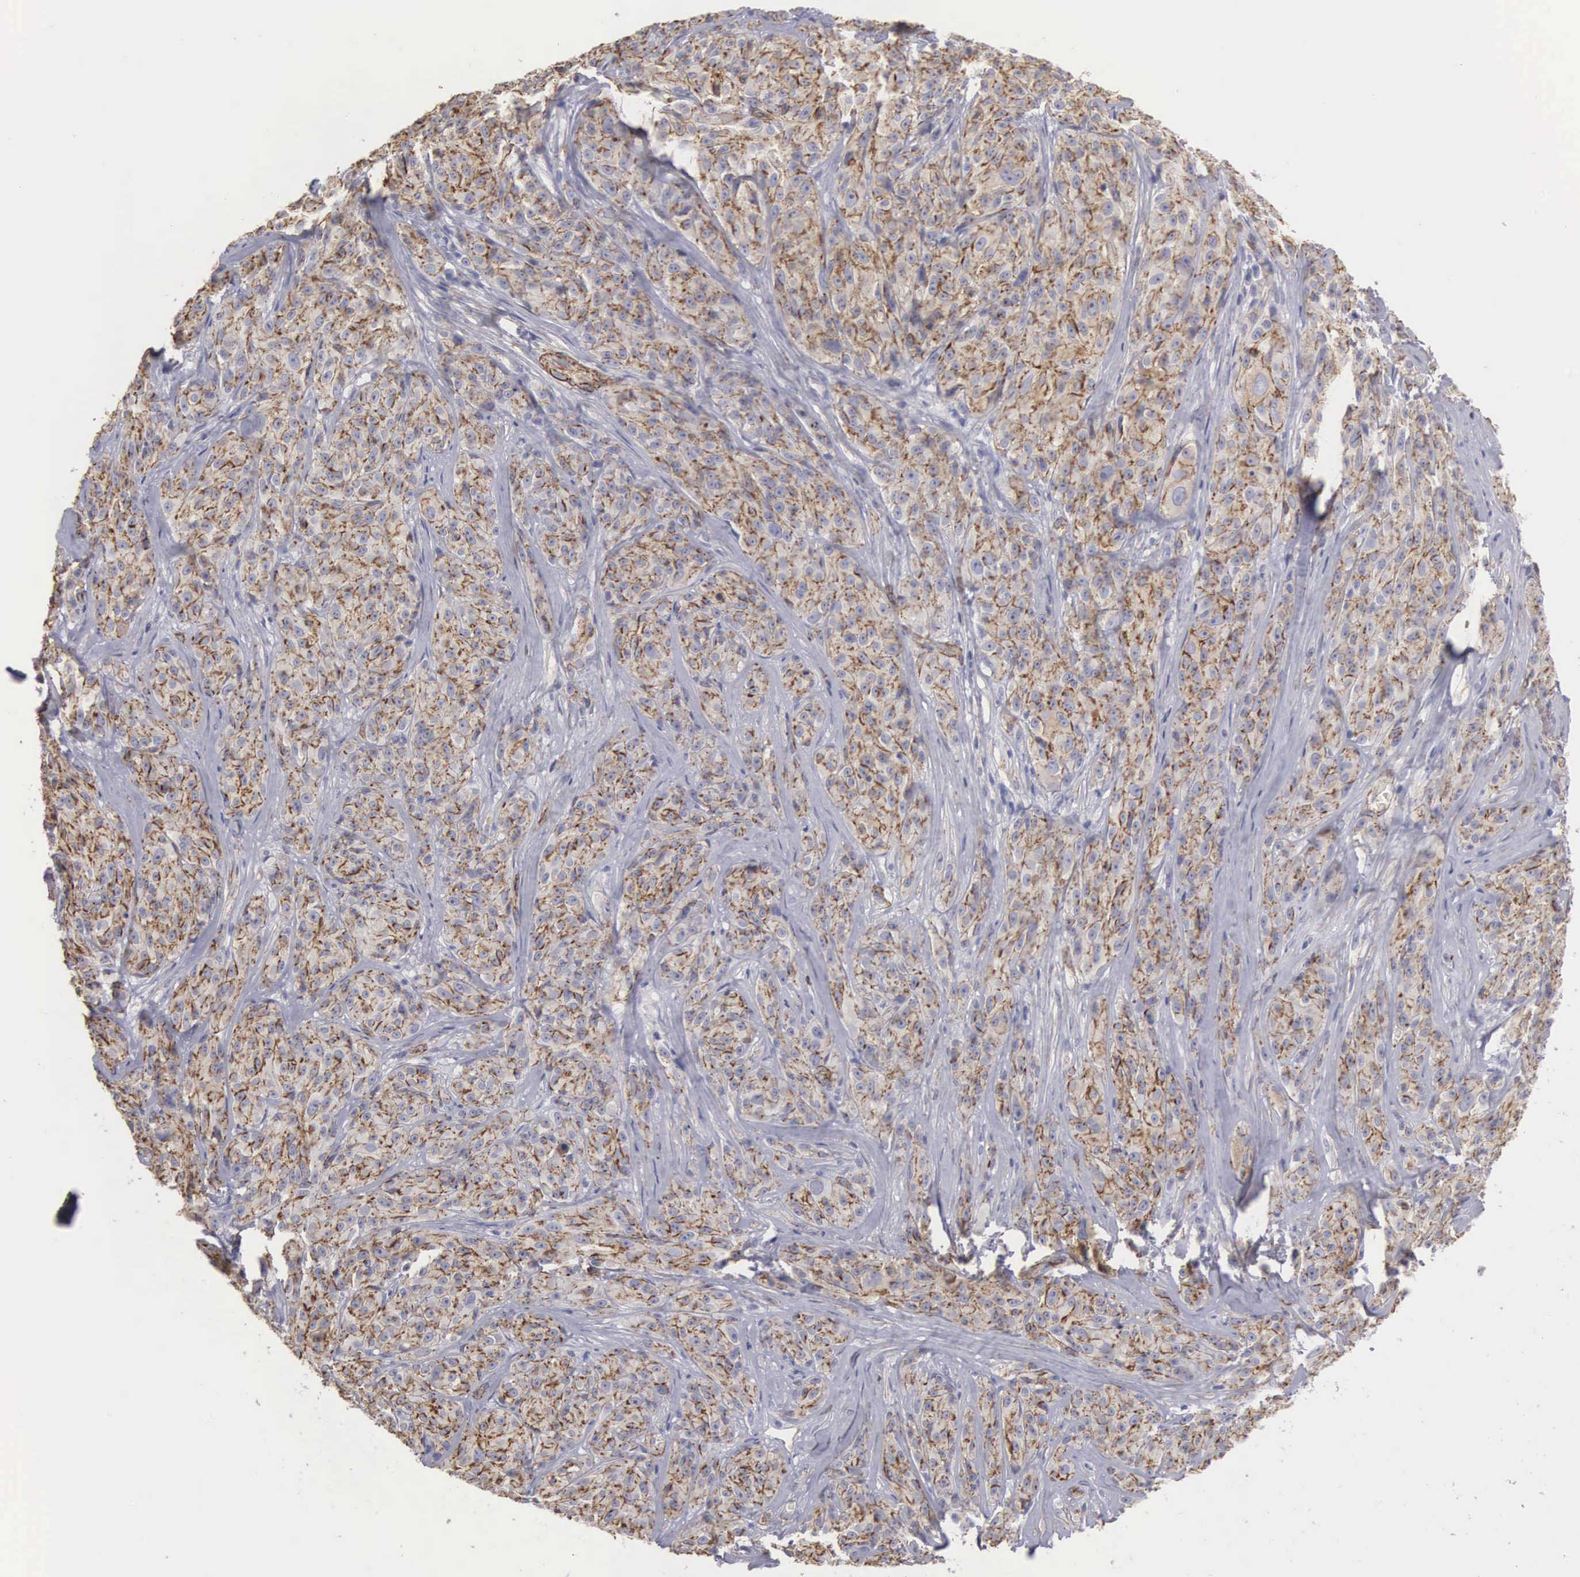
{"staining": {"intensity": "moderate", "quantity": "25%-75%", "location": "cytoplasmic/membranous"}, "tissue": "melanoma", "cell_type": "Tumor cells", "image_type": "cancer", "snomed": [{"axis": "morphology", "description": "Malignant melanoma, NOS"}, {"axis": "topography", "description": "Skin"}], "caption": "Tumor cells demonstrate moderate cytoplasmic/membranous positivity in about 25%-75% of cells in melanoma.", "gene": "MAGEB10", "patient": {"sex": "male", "age": 56}}